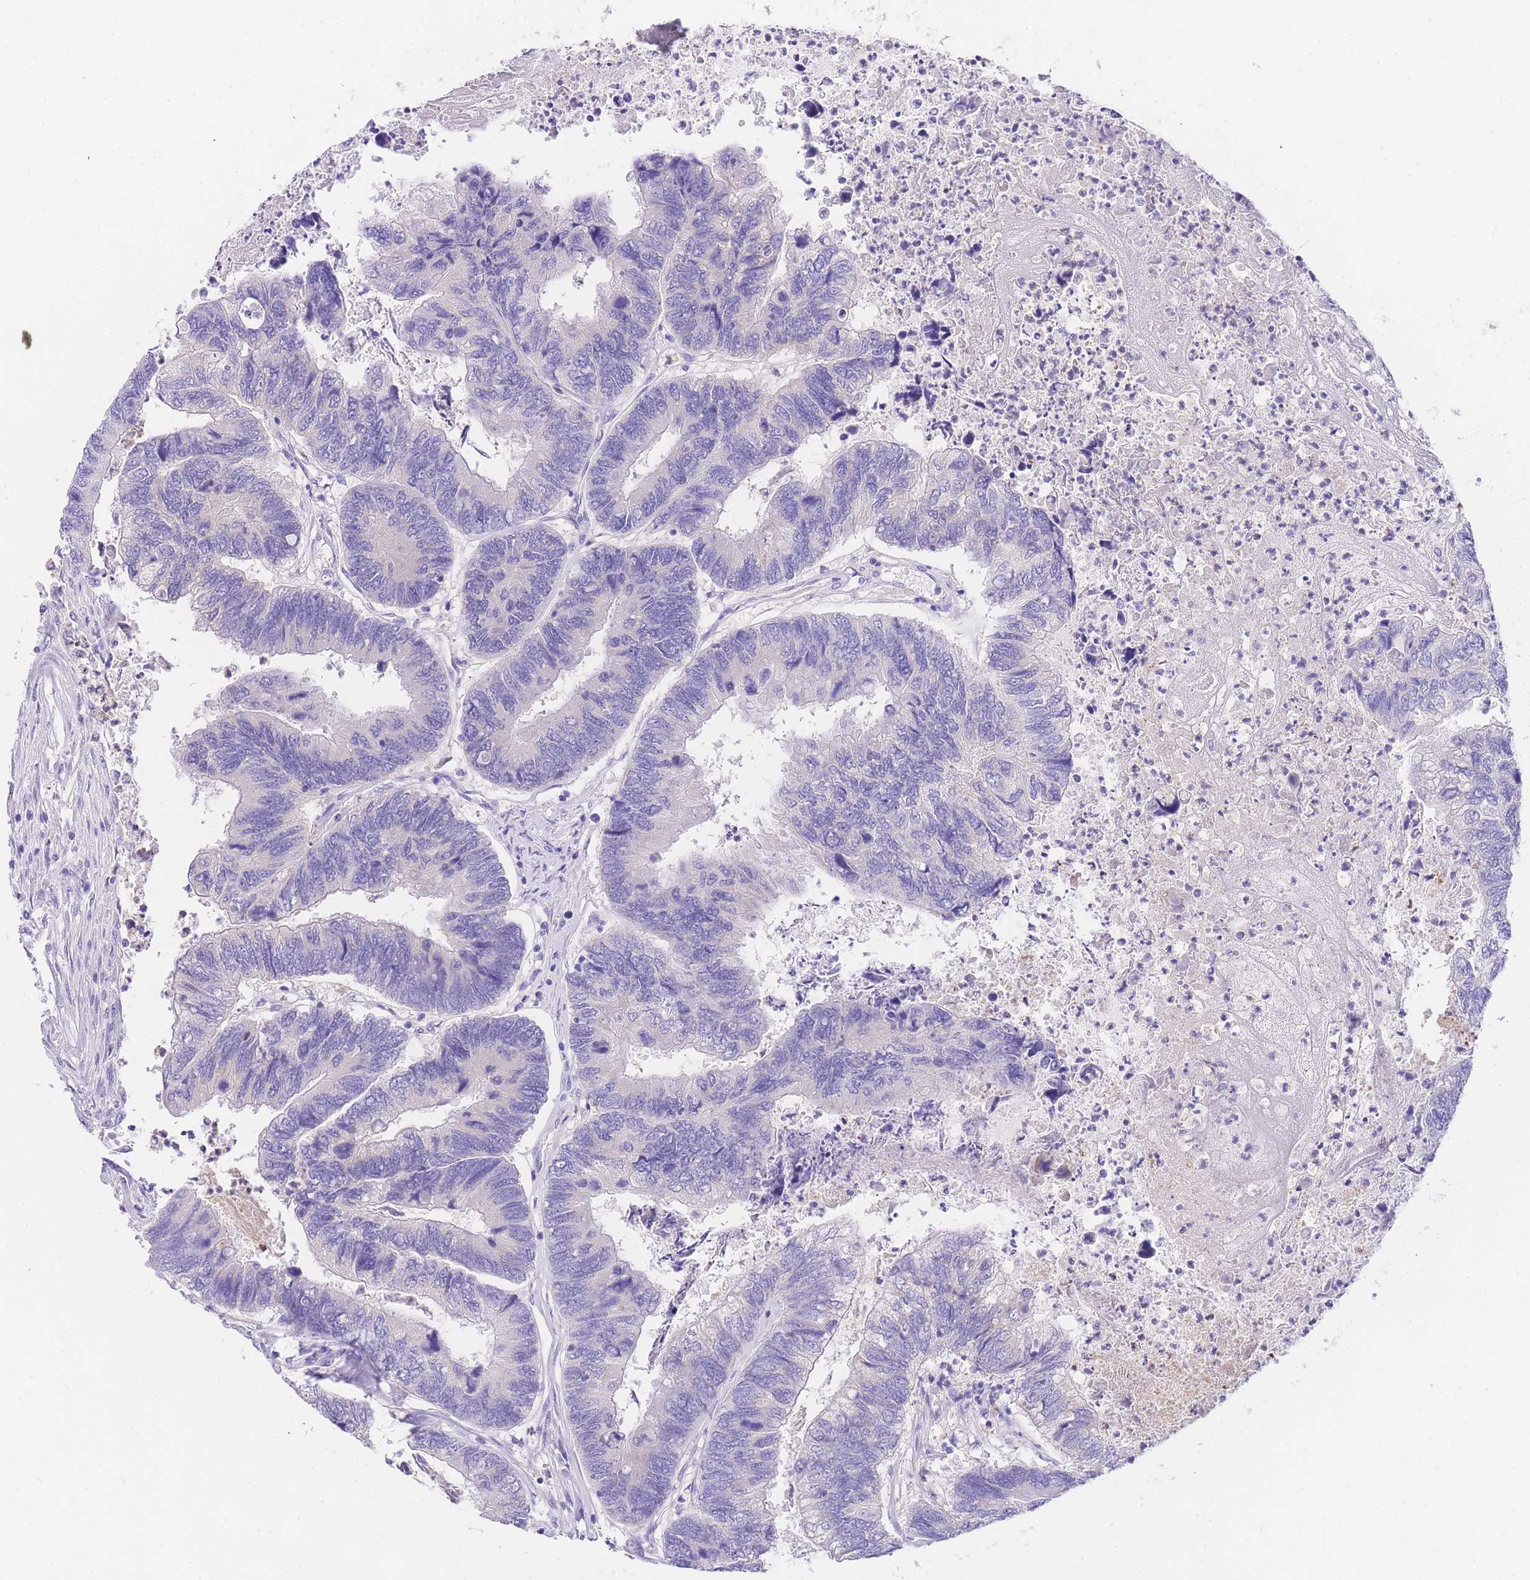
{"staining": {"intensity": "negative", "quantity": "none", "location": "none"}, "tissue": "colorectal cancer", "cell_type": "Tumor cells", "image_type": "cancer", "snomed": [{"axis": "morphology", "description": "Adenocarcinoma, NOS"}, {"axis": "topography", "description": "Colon"}], "caption": "This is a micrograph of IHC staining of colorectal cancer, which shows no positivity in tumor cells. (DAB IHC with hematoxylin counter stain).", "gene": "EPN2", "patient": {"sex": "female", "age": 67}}